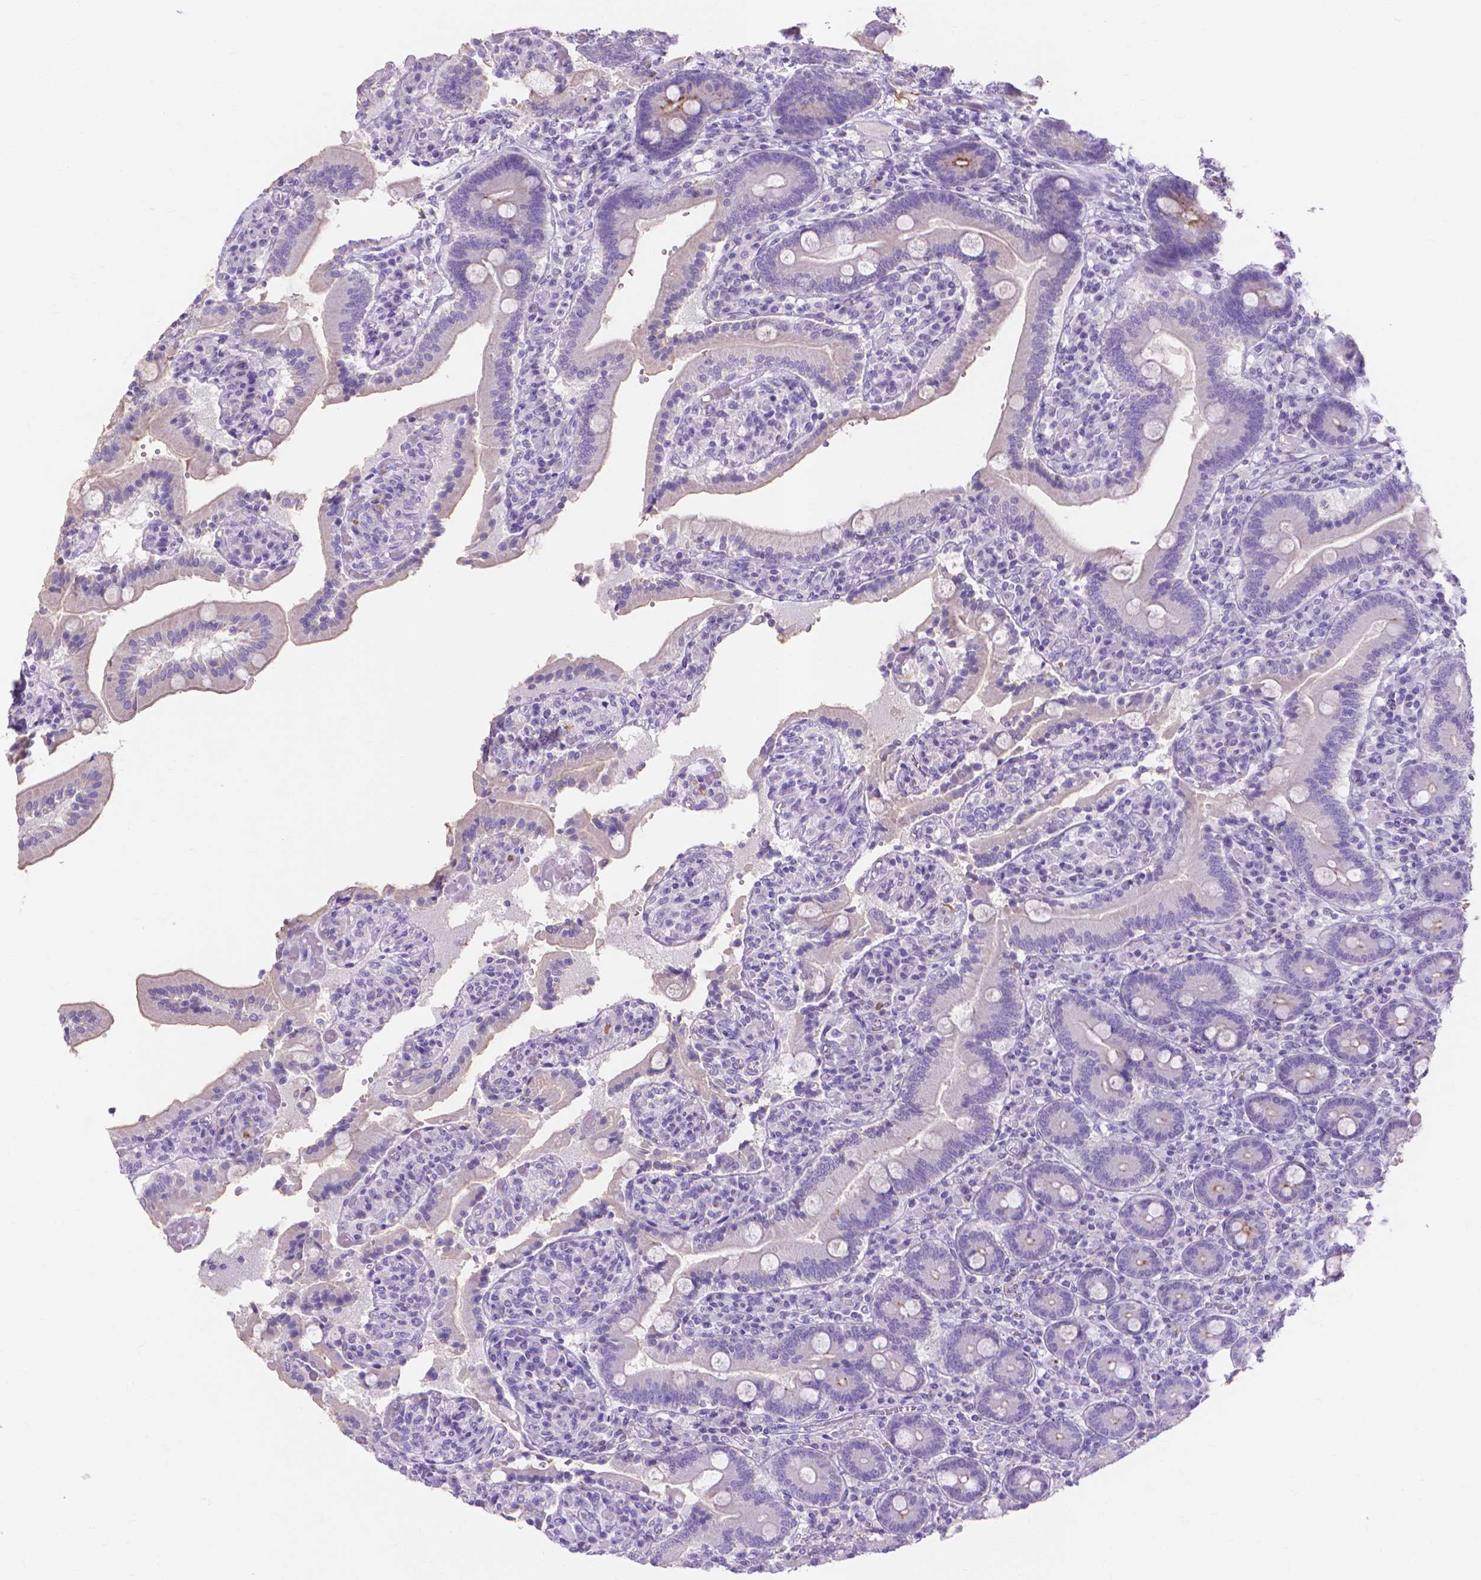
{"staining": {"intensity": "weak", "quantity": "<25%", "location": "cytoplasmic/membranous"}, "tissue": "duodenum", "cell_type": "Glandular cells", "image_type": "normal", "snomed": [{"axis": "morphology", "description": "Normal tissue, NOS"}, {"axis": "topography", "description": "Duodenum"}], "caption": "Image shows no protein expression in glandular cells of normal duodenum. Brightfield microscopy of immunohistochemistry (IHC) stained with DAB (3,3'-diaminobenzidine) (brown) and hematoxylin (blue), captured at high magnification.", "gene": "MMP11", "patient": {"sex": "female", "age": 62}}